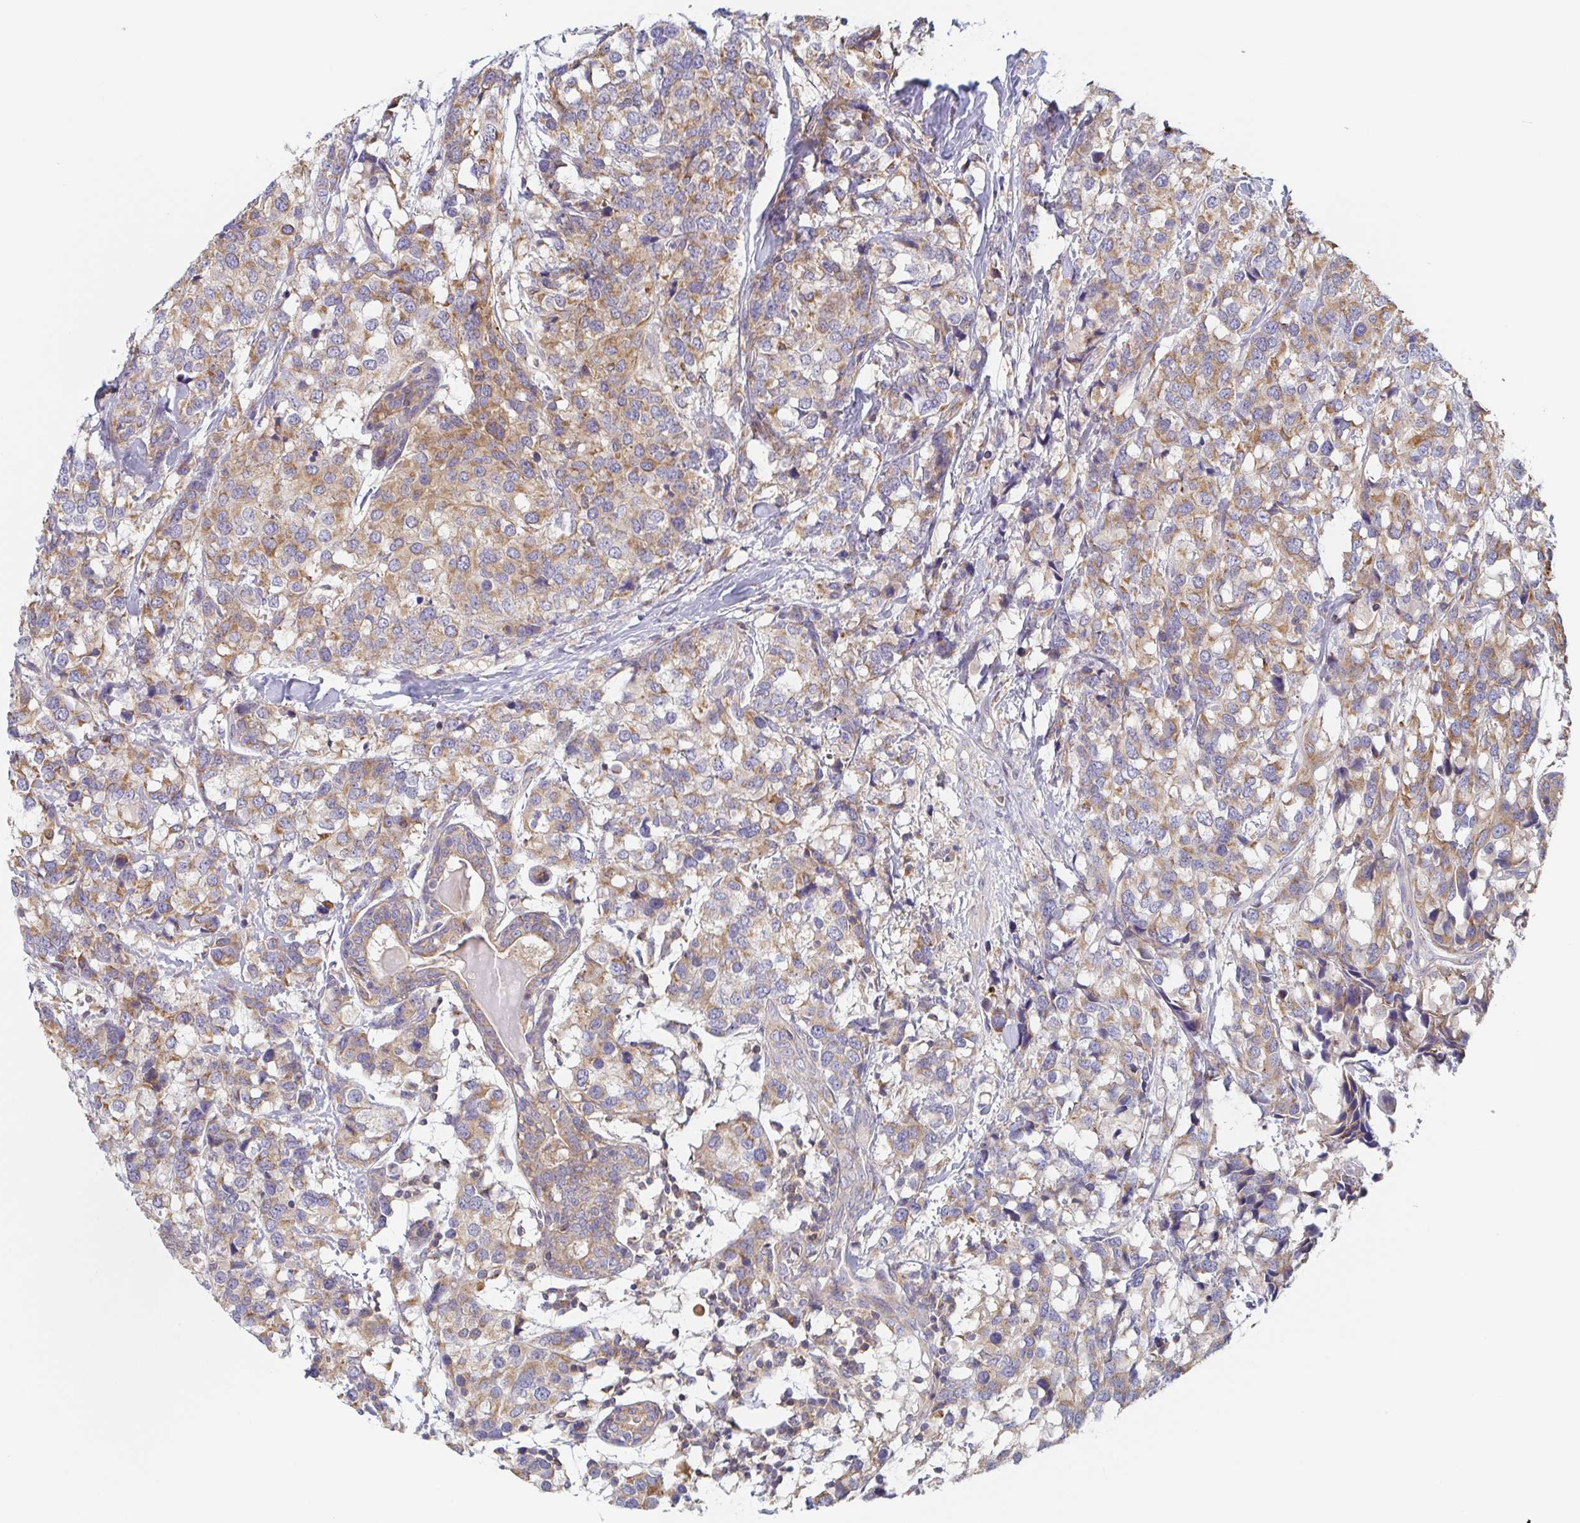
{"staining": {"intensity": "weak", "quantity": ">75%", "location": "cytoplasmic/membranous"}, "tissue": "breast cancer", "cell_type": "Tumor cells", "image_type": "cancer", "snomed": [{"axis": "morphology", "description": "Lobular carcinoma"}, {"axis": "topography", "description": "Breast"}], "caption": "Weak cytoplasmic/membranous staining for a protein is identified in about >75% of tumor cells of breast cancer using immunohistochemistry (IHC).", "gene": "TUFT1", "patient": {"sex": "female", "age": 59}}